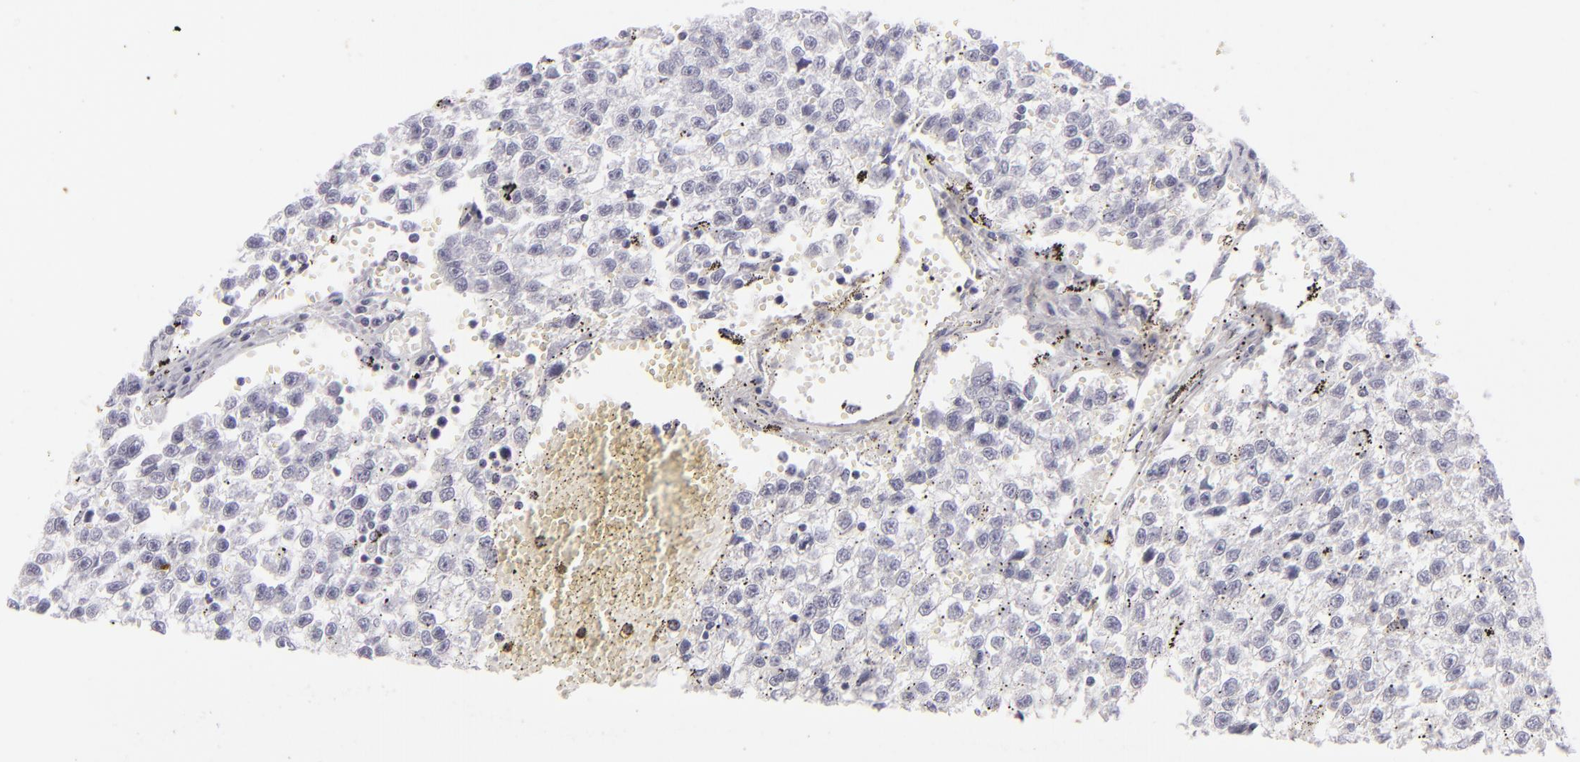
{"staining": {"intensity": "negative", "quantity": "none", "location": "none"}, "tissue": "testis cancer", "cell_type": "Tumor cells", "image_type": "cancer", "snomed": [{"axis": "morphology", "description": "Seminoma, NOS"}, {"axis": "topography", "description": "Testis"}], "caption": "An image of human seminoma (testis) is negative for staining in tumor cells. (DAB (3,3'-diaminobenzidine) immunohistochemistry visualized using brightfield microscopy, high magnification).", "gene": "KRT1", "patient": {"sex": "male", "age": 35}}